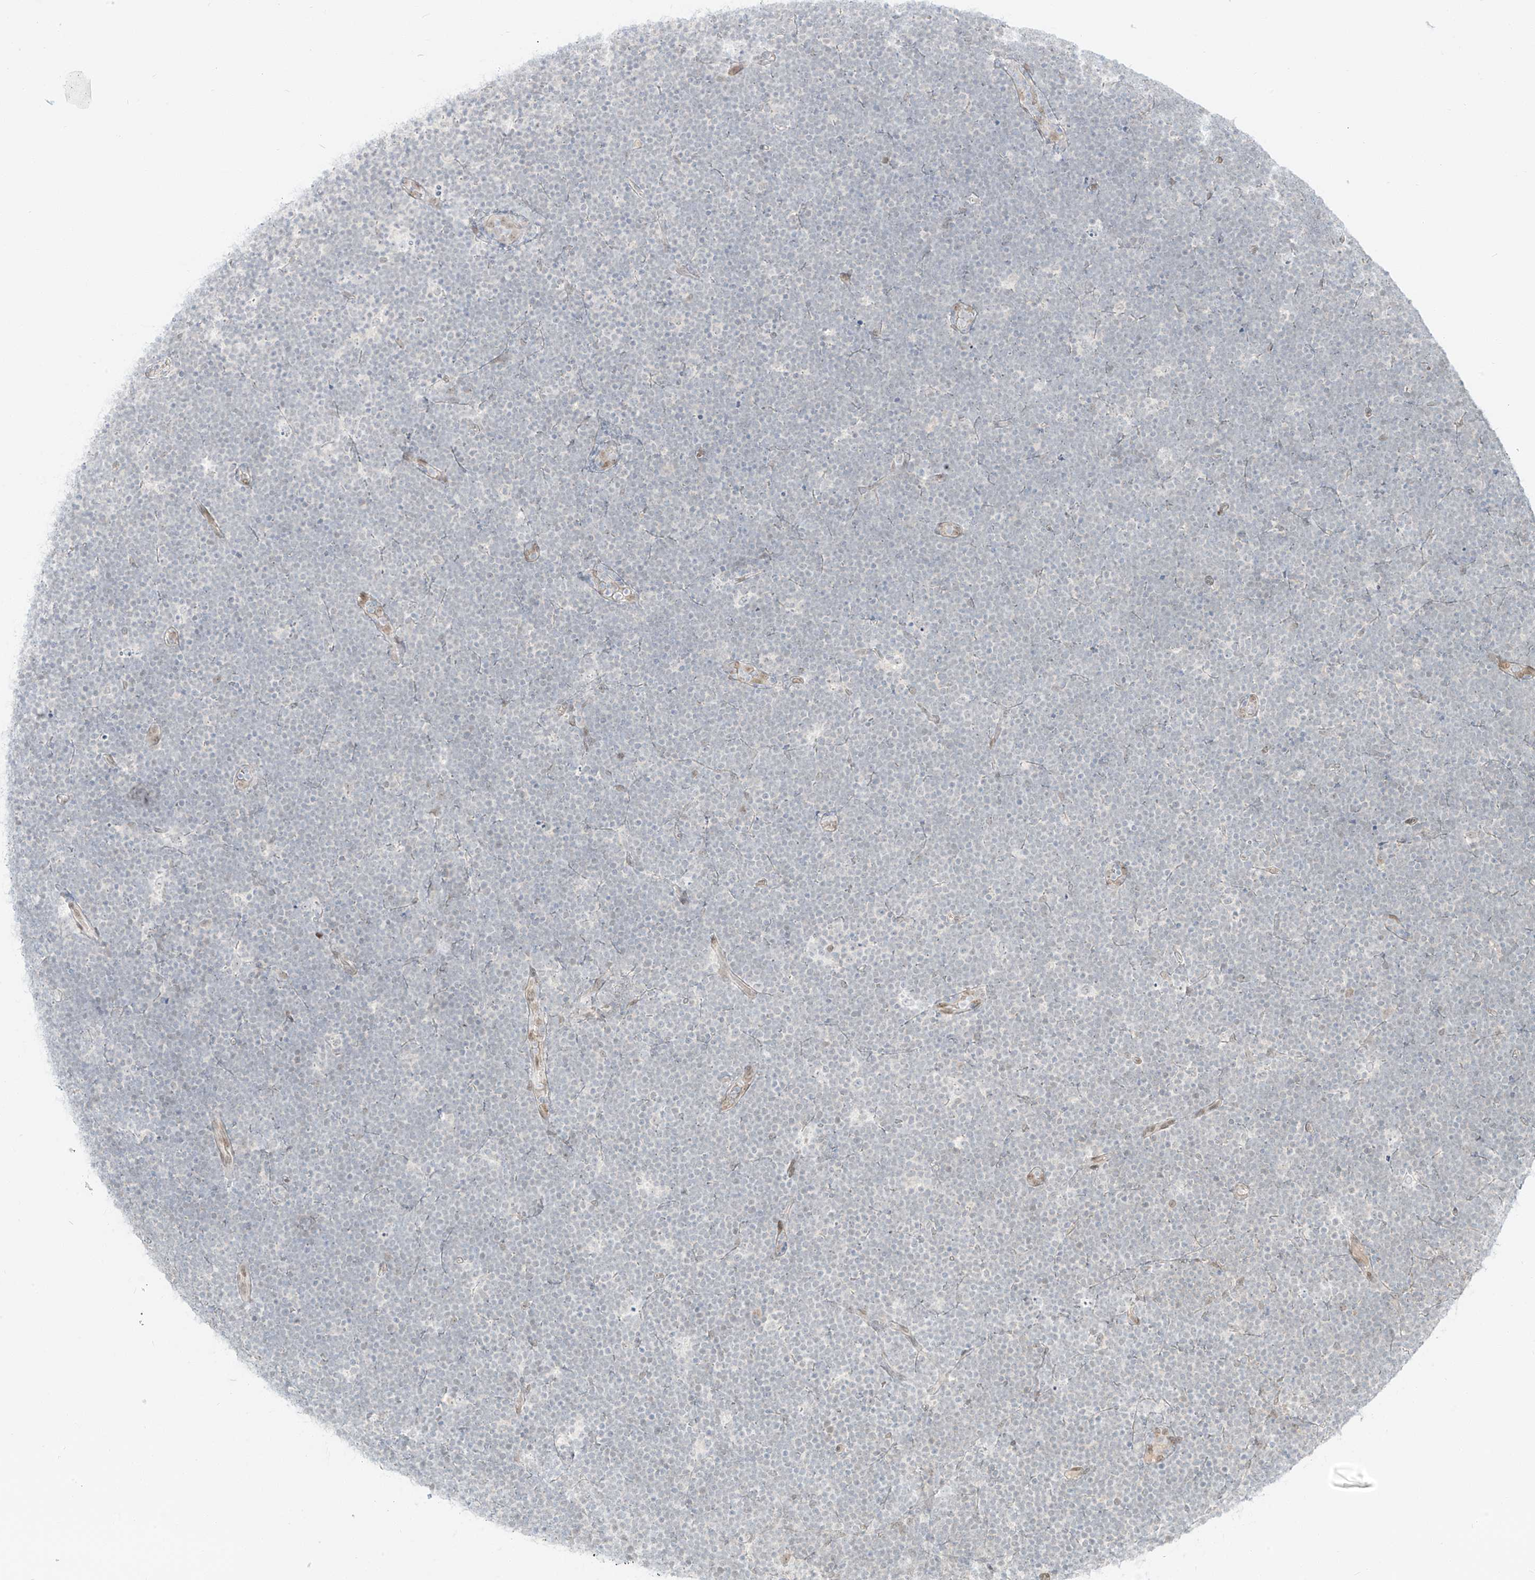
{"staining": {"intensity": "negative", "quantity": "none", "location": "none"}, "tissue": "lymphoma", "cell_type": "Tumor cells", "image_type": "cancer", "snomed": [{"axis": "morphology", "description": "Malignant lymphoma, non-Hodgkin's type, High grade"}, {"axis": "topography", "description": "Lymph node"}], "caption": "Tumor cells show no significant protein expression in lymphoma.", "gene": "ZNF774", "patient": {"sex": "male", "age": 13}}